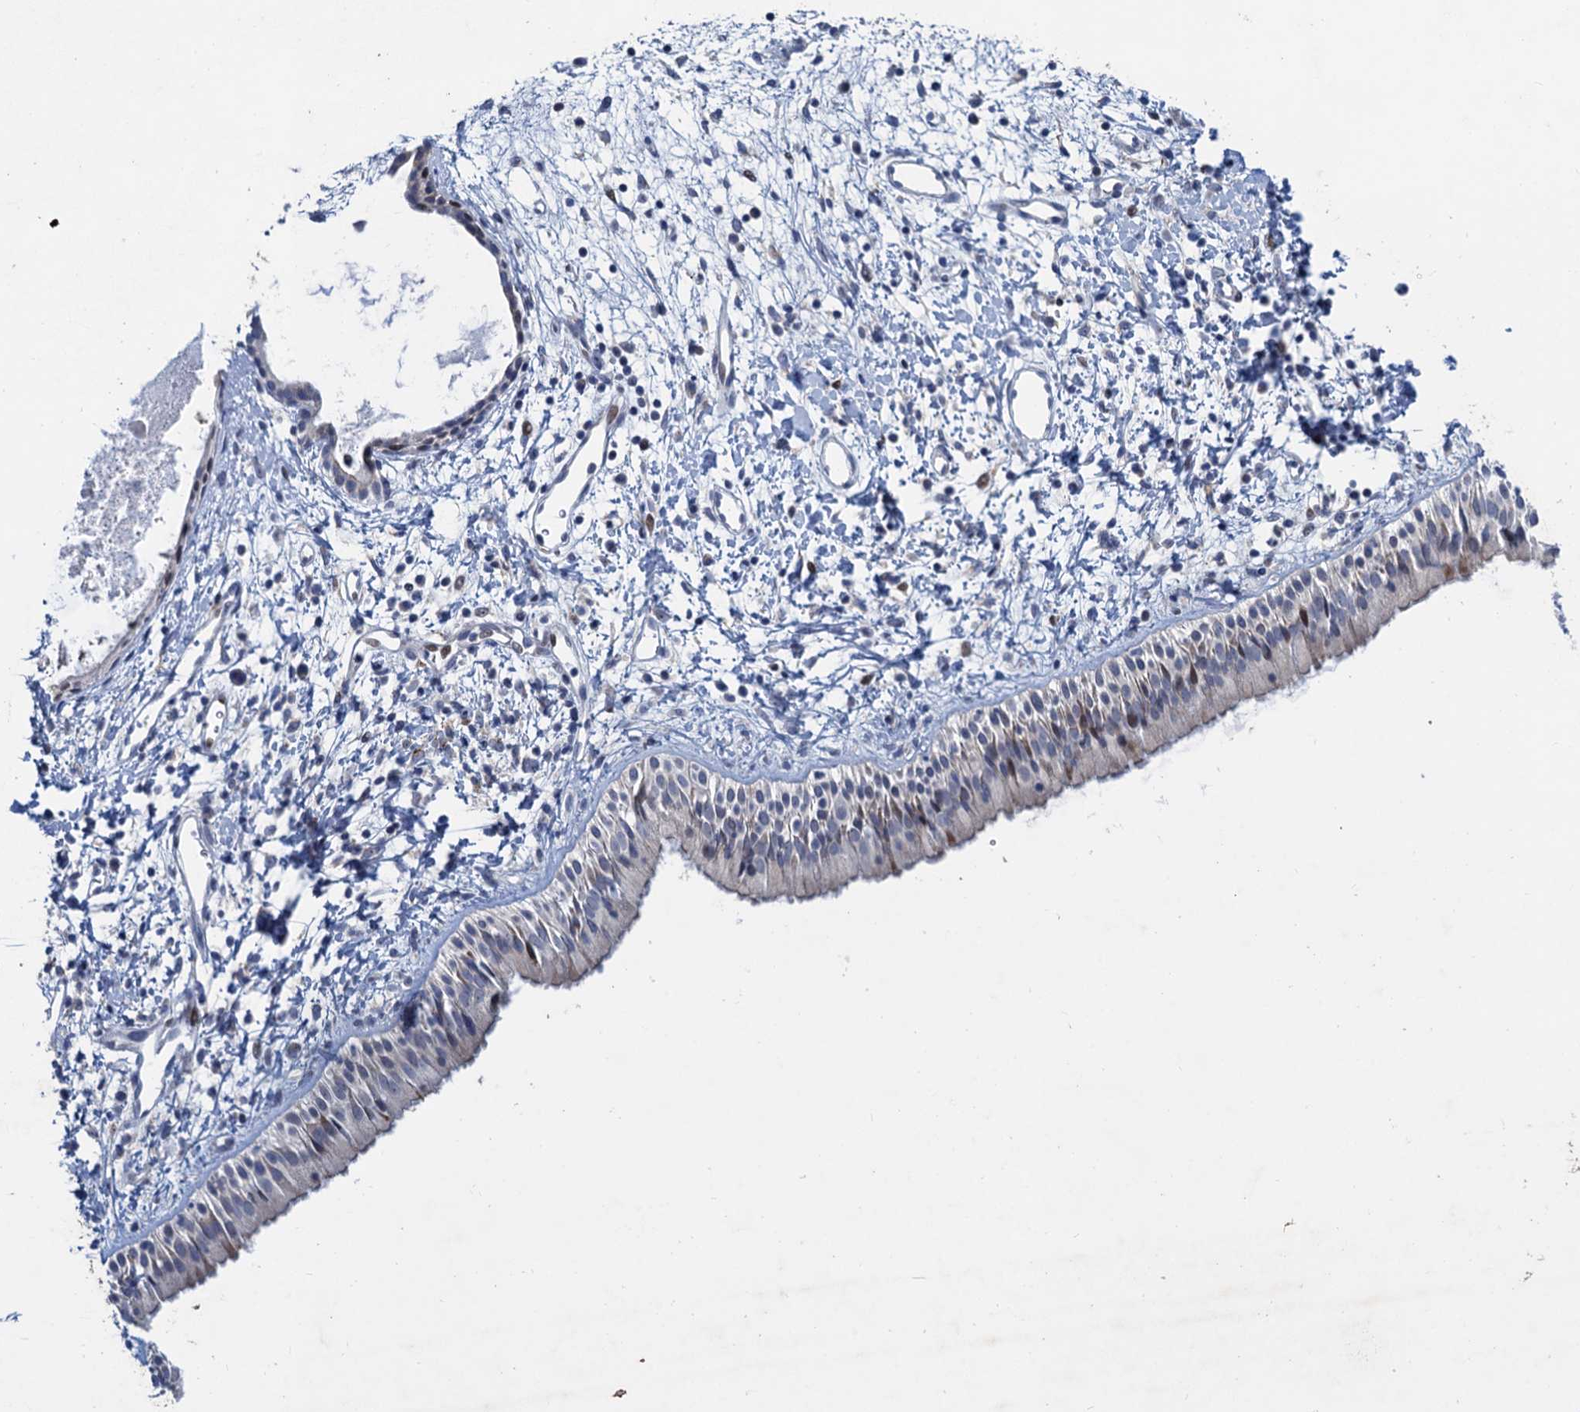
{"staining": {"intensity": "moderate", "quantity": "<25%", "location": "nuclear"}, "tissue": "nasopharynx", "cell_type": "Respiratory epithelial cells", "image_type": "normal", "snomed": [{"axis": "morphology", "description": "Normal tissue, NOS"}, {"axis": "topography", "description": "Nasopharynx"}], "caption": "Protein expression analysis of benign nasopharynx demonstrates moderate nuclear expression in approximately <25% of respiratory epithelial cells.", "gene": "ESYT3", "patient": {"sex": "male", "age": 22}}